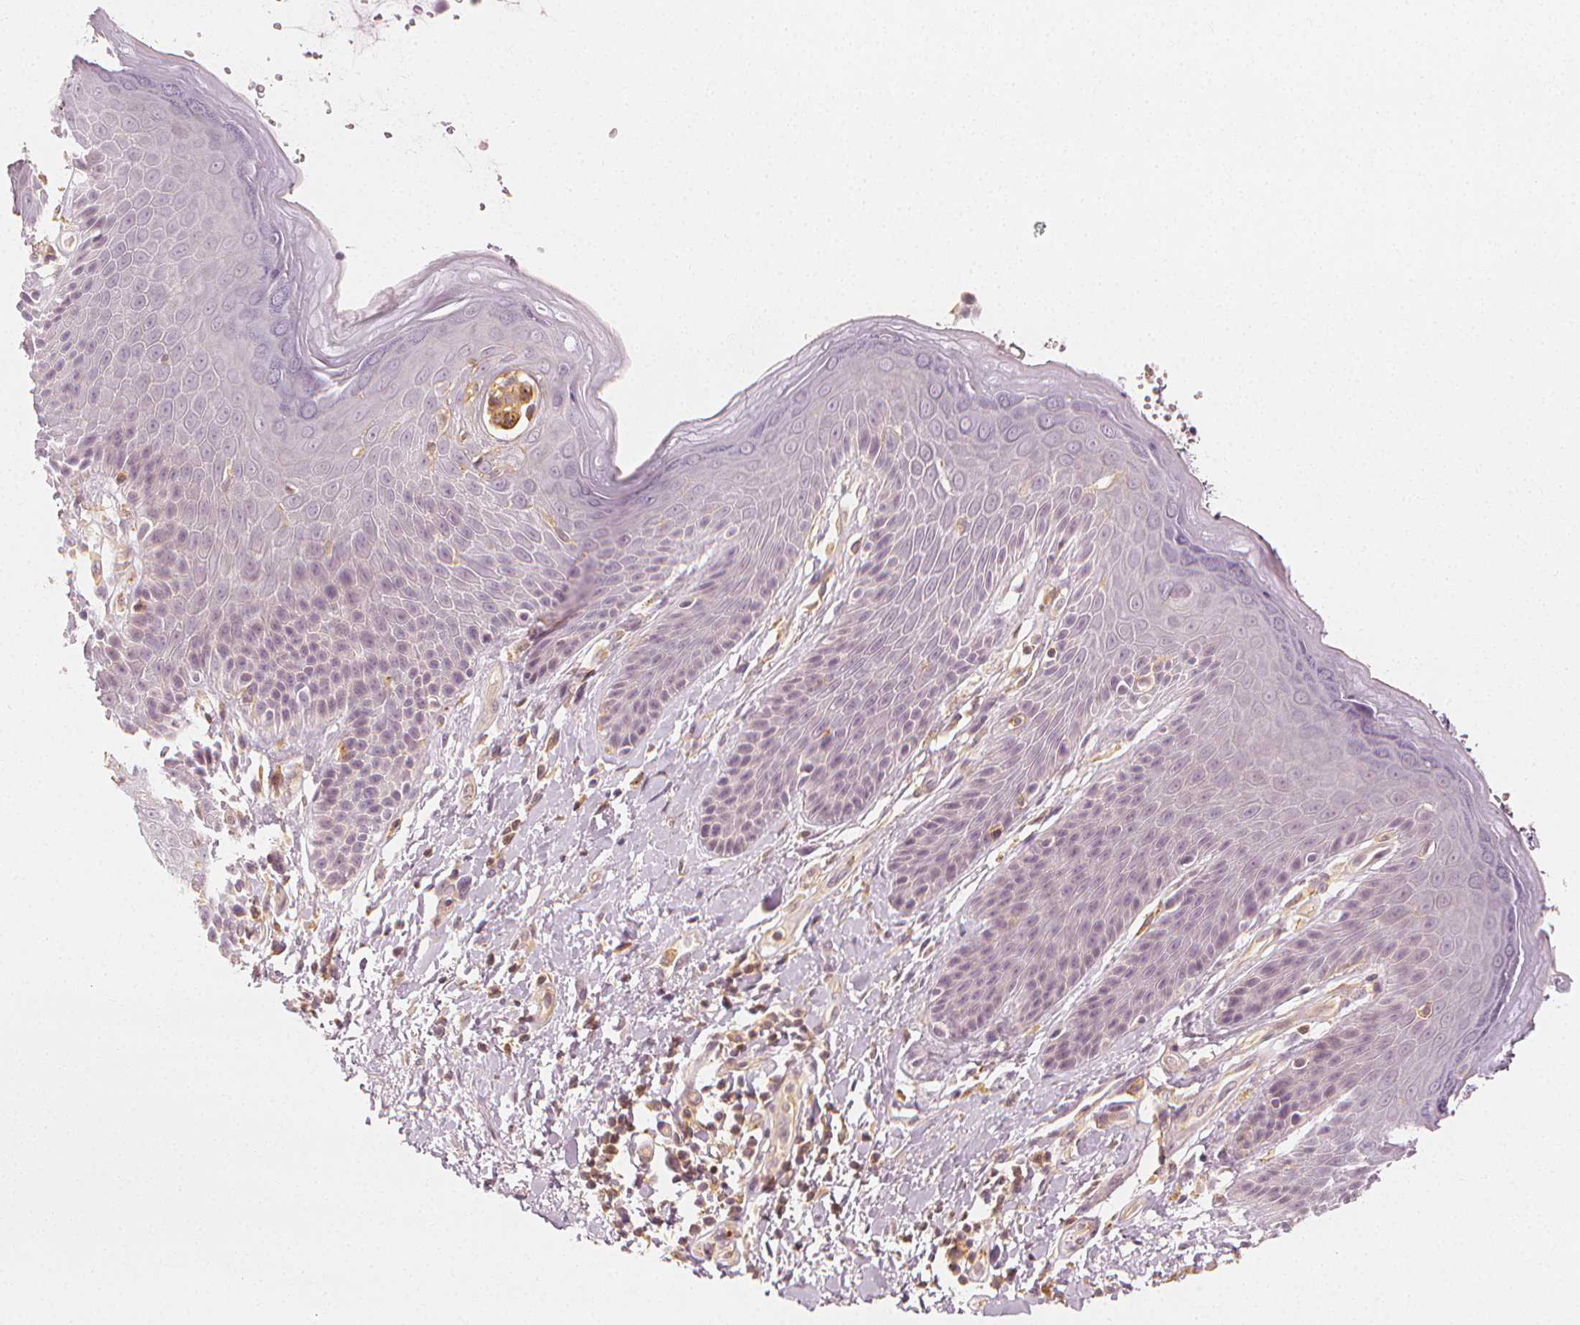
{"staining": {"intensity": "negative", "quantity": "none", "location": "none"}, "tissue": "skin", "cell_type": "Epidermal cells", "image_type": "normal", "snomed": [{"axis": "morphology", "description": "Normal tissue, NOS"}, {"axis": "topography", "description": "Anal"}, {"axis": "topography", "description": "Peripheral nerve tissue"}], "caption": "The image demonstrates no staining of epidermal cells in normal skin. Nuclei are stained in blue.", "gene": "ARHGAP26", "patient": {"sex": "male", "age": 51}}